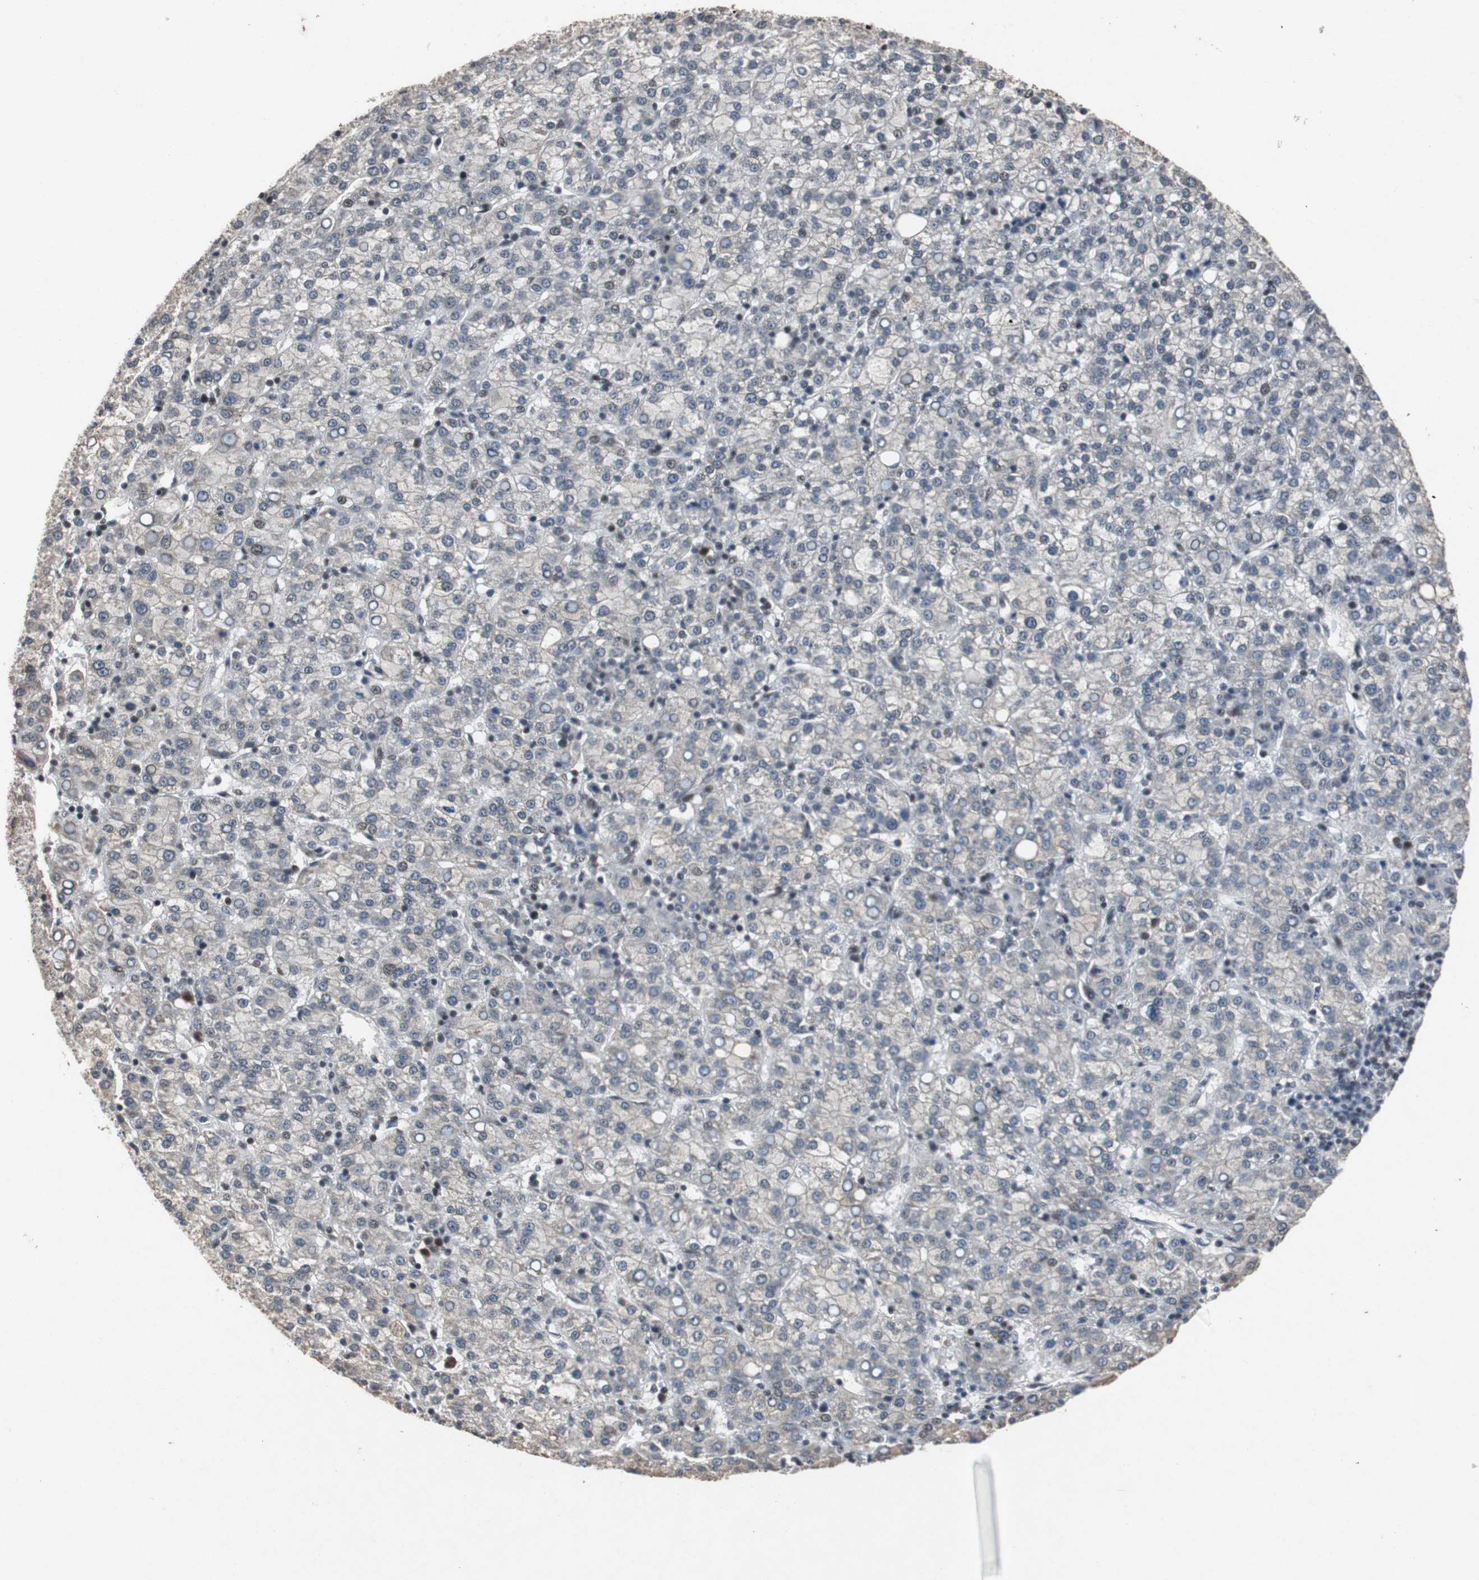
{"staining": {"intensity": "negative", "quantity": "none", "location": "none"}, "tissue": "liver cancer", "cell_type": "Tumor cells", "image_type": "cancer", "snomed": [{"axis": "morphology", "description": "Carcinoma, Hepatocellular, NOS"}, {"axis": "topography", "description": "Liver"}], "caption": "Immunohistochemical staining of liver cancer exhibits no significant positivity in tumor cells.", "gene": "TP63", "patient": {"sex": "female", "age": 58}}